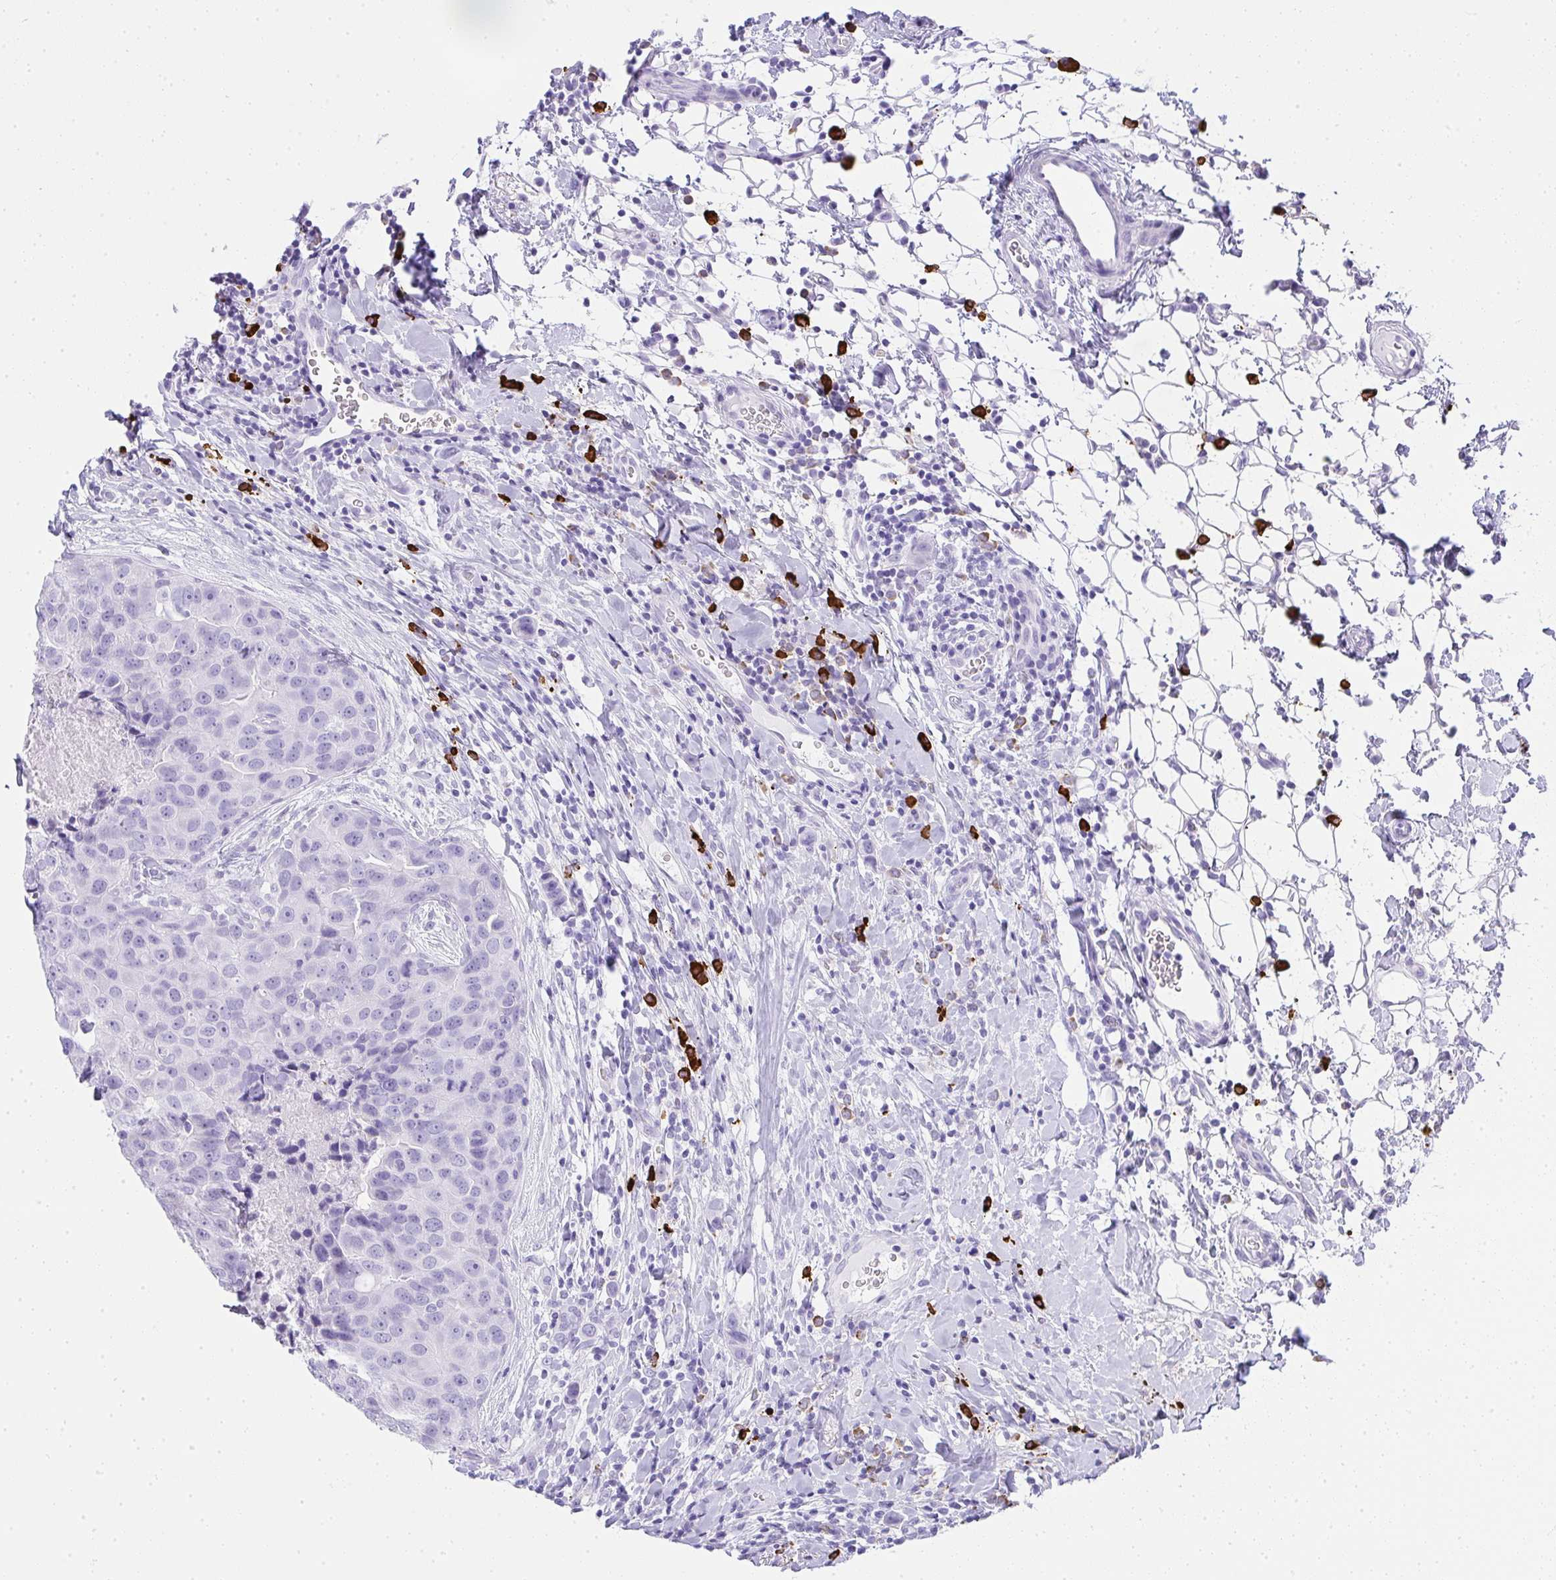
{"staining": {"intensity": "negative", "quantity": "none", "location": "none"}, "tissue": "breast cancer", "cell_type": "Tumor cells", "image_type": "cancer", "snomed": [{"axis": "morphology", "description": "Duct carcinoma"}, {"axis": "topography", "description": "Breast"}], "caption": "High power microscopy photomicrograph of an immunohistochemistry (IHC) photomicrograph of breast infiltrating ductal carcinoma, revealing no significant positivity in tumor cells.", "gene": "CDADC1", "patient": {"sex": "female", "age": 24}}